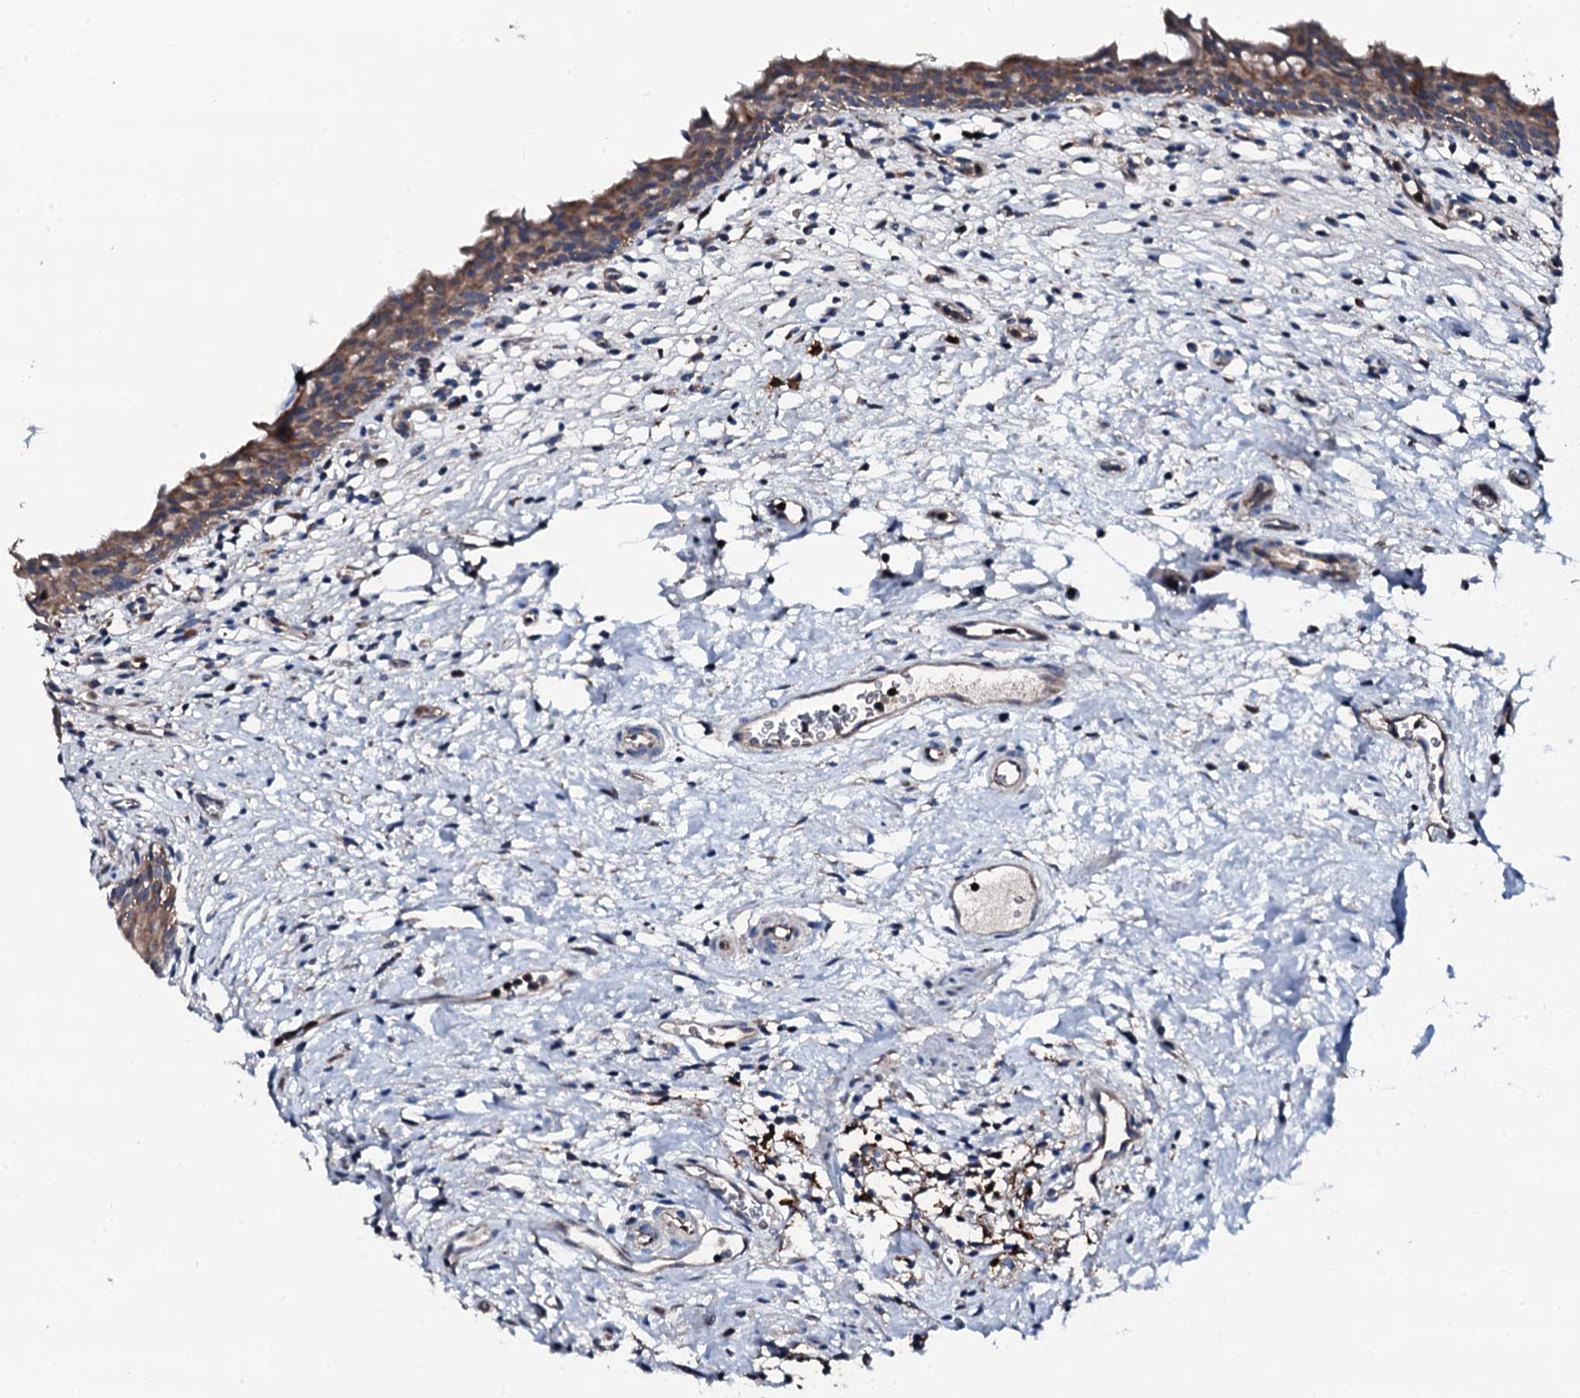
{"staining": {"intensity": "moderate", "quantity": "25%-75%", "location": "cytoplasmic/membranous"}, "tissue": "urinary bladder", "cell_type": "Urothelial cells", "image_type": "normal", "snomed": [{"axis": "morphology", "description": "Normal tissue, NOS"}, {"axis": "morphology", "description": "Inflammation, NOS"}, {"axis": "topography", "description": "Urinary bladder"}], "caption": "IHC micrograph of unremarkable urinary bladder: human urinary bladder stained using immunohistochemistry displays medium levels of moderate protein expression localized specifically in the cytoplasmic/membranous of urothelial cells, appearing as a cytoplasmic/membranous brown color.", "gene": "TRAFD1", "patient": {"sex": "male", "age": 63}}